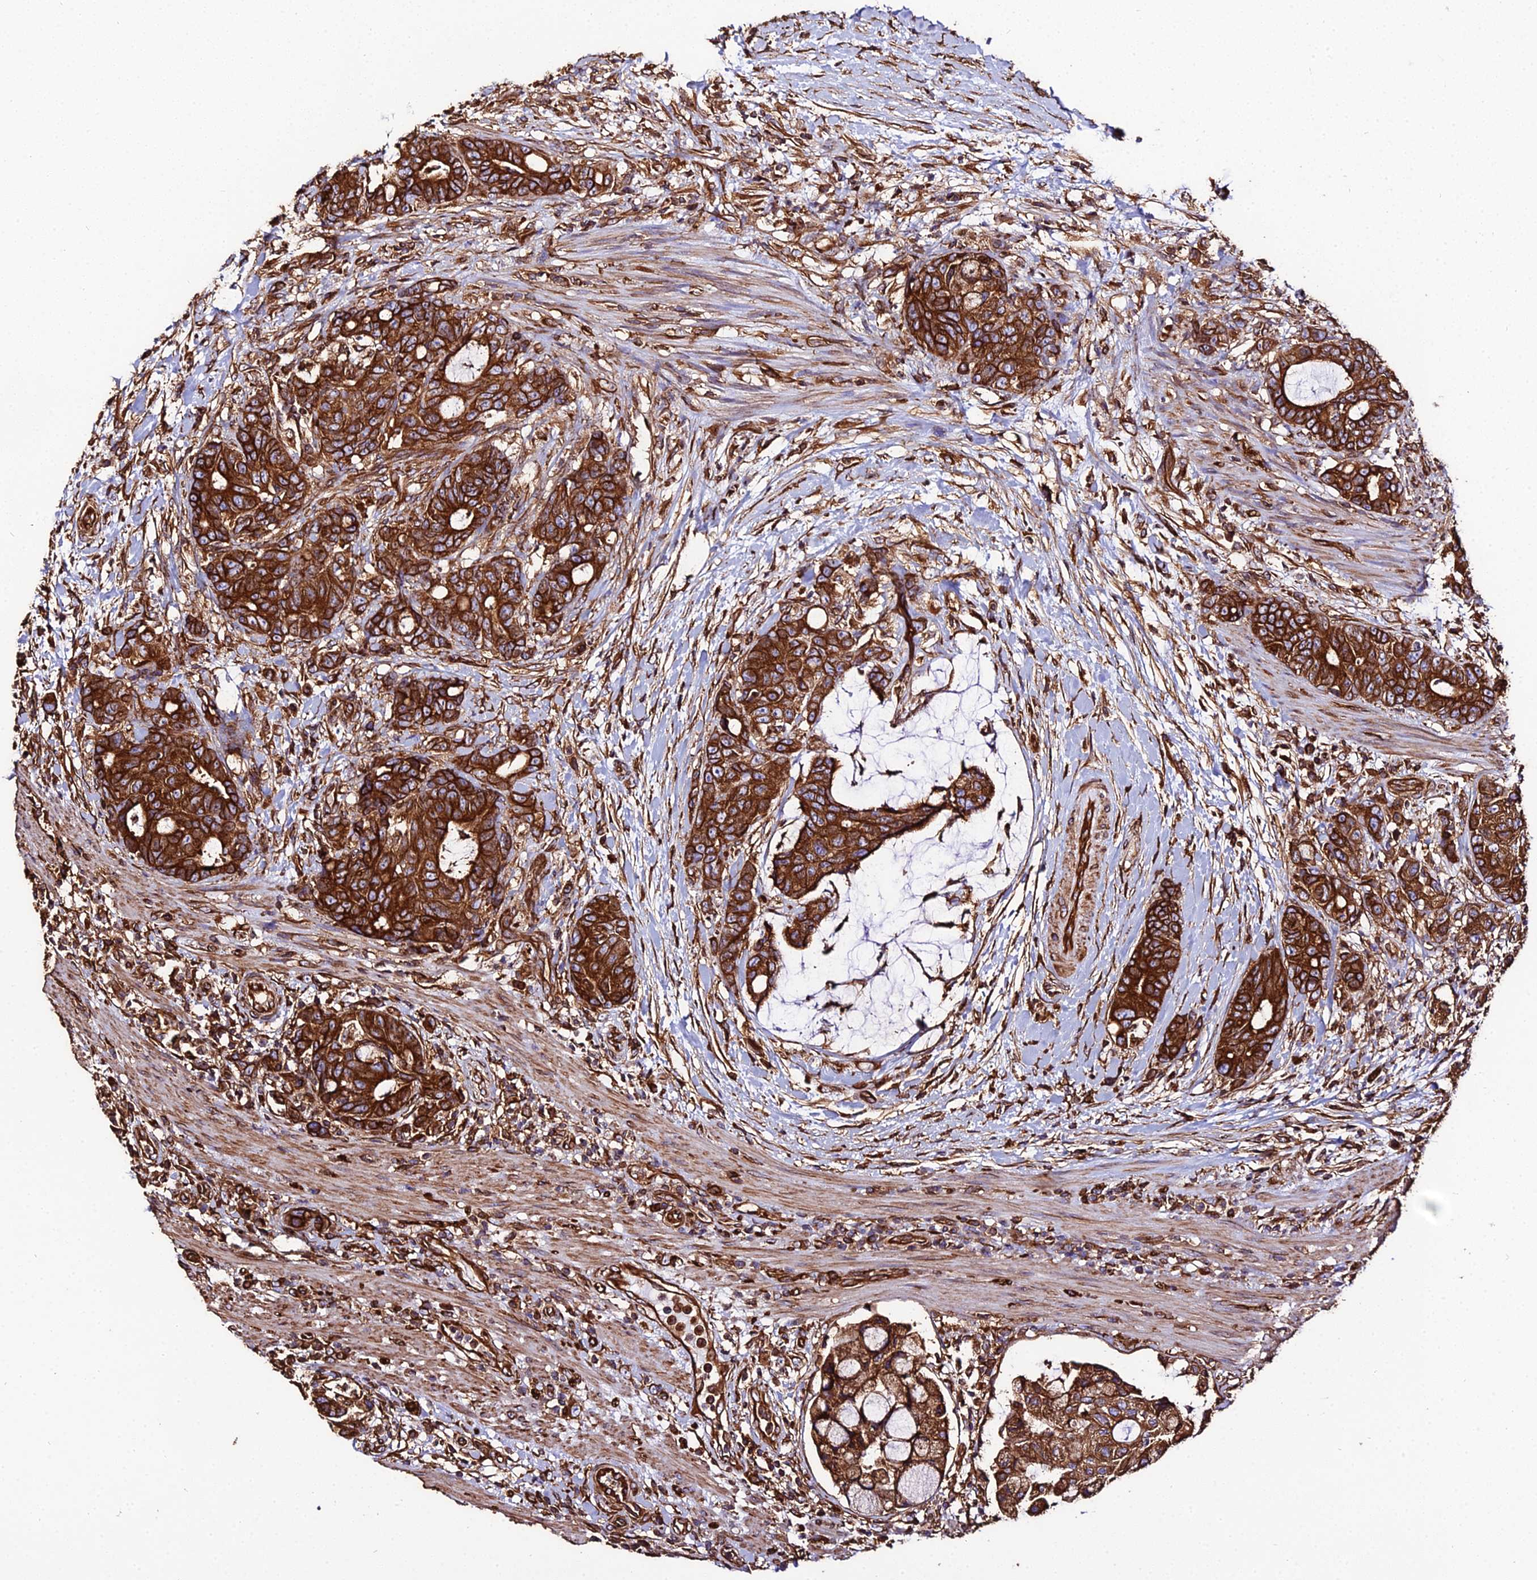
{"staining": {"intensity": "strong", "quantity": ">75%", "location": "cytoplasmic/membranous"}, "tissue": "colorectal cancer", "cell_type": "Tumor cells", "image_type": "cancer", "snomed": [{"axis": "morphology", "description": "Adenocarcinoma, NOS"}, {"axis": "topography", "description": "Colon"}], "caption": "Colorectal cancer (adenocarcinoma) stained with DAB IHC exhibits high levels of strong cytoplasmic/membranous staining in approximately >75% of tumor cells.", "gene": "TUBA3D", "patient": {"sex": "female", "age": 82}}